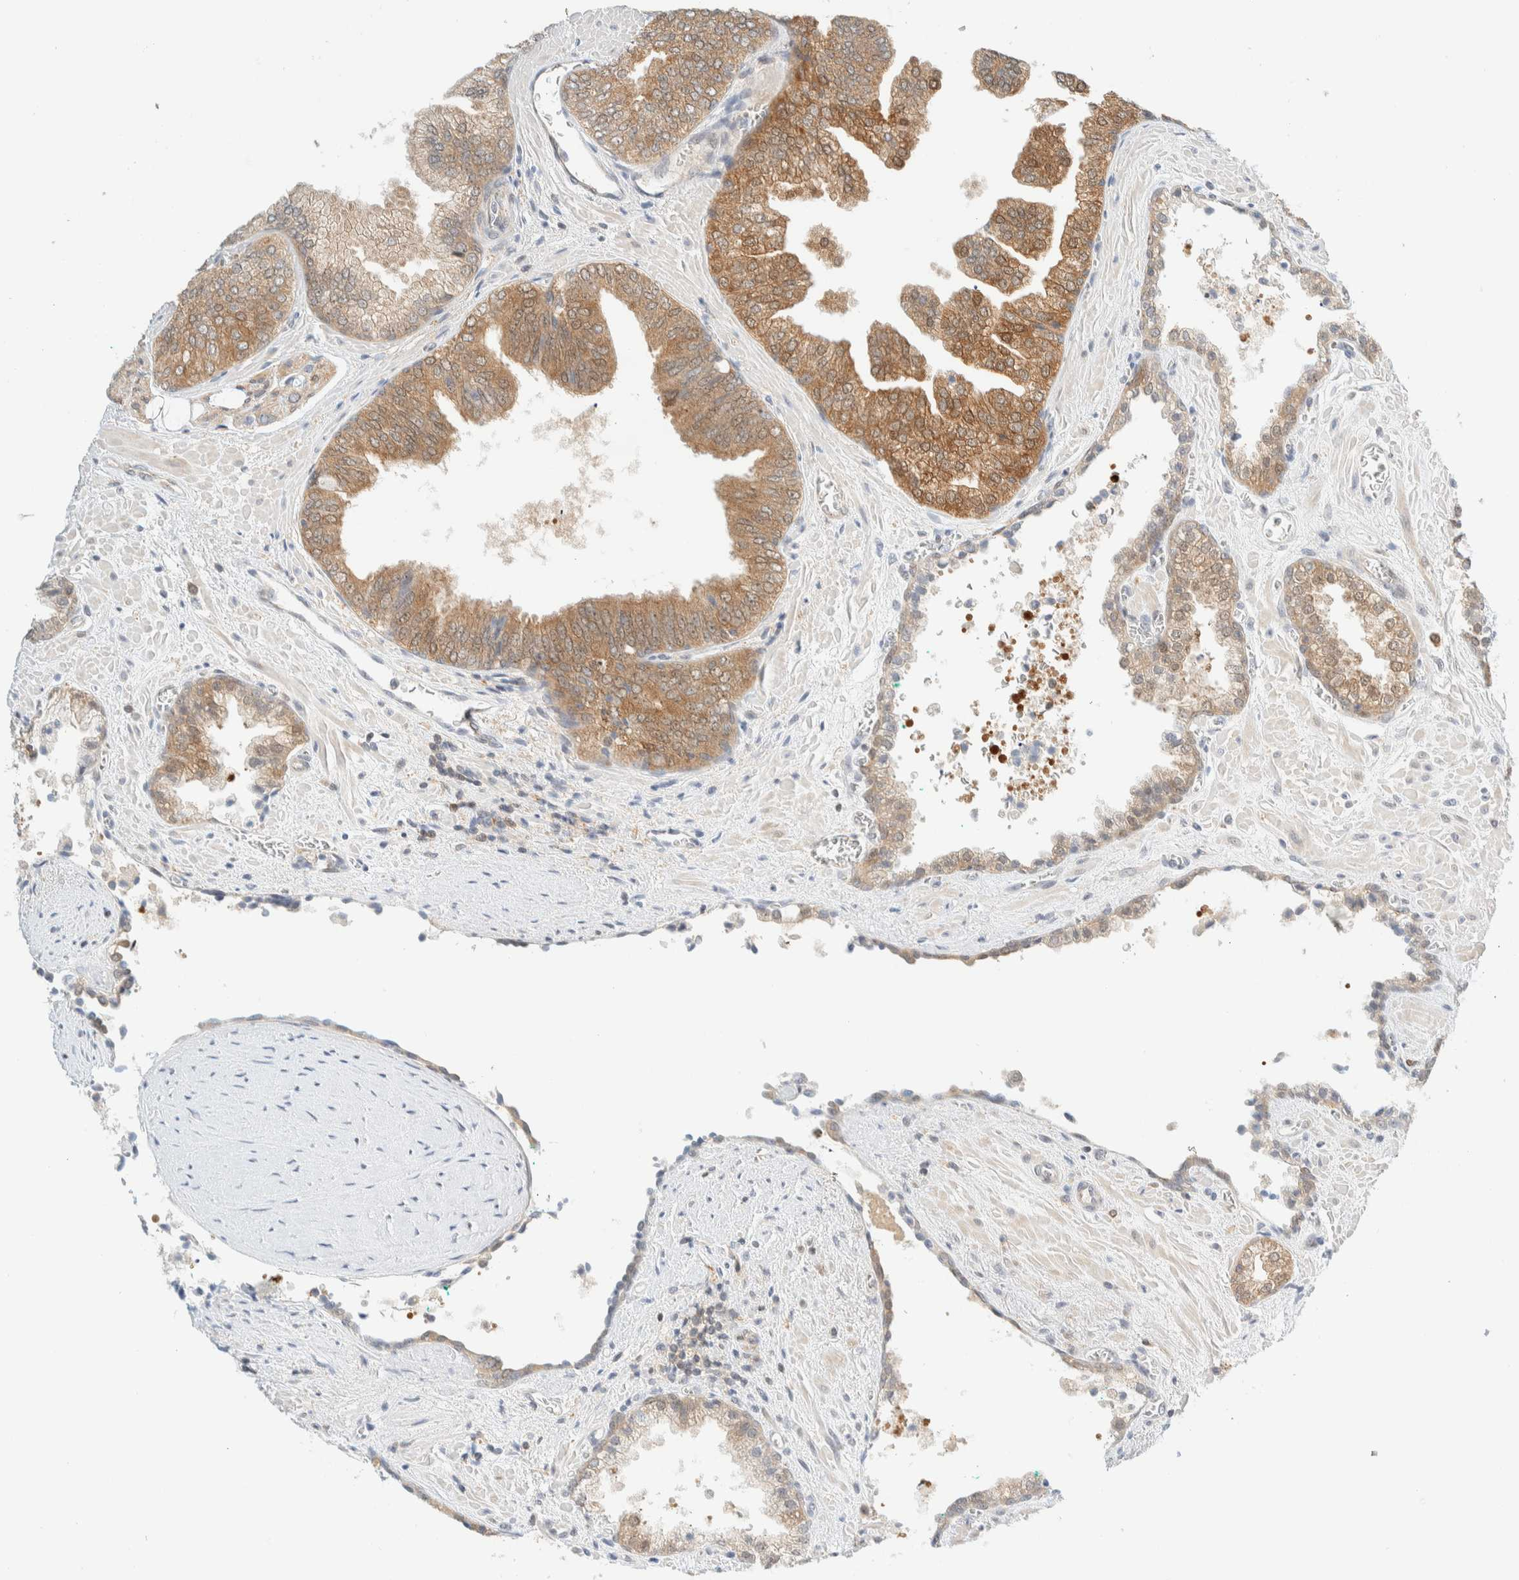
{"staining": {"intensity": "moderate", "quantity": ">75%", "location": "cytoplasmic/membranous"}, "tissue": "prostate cancer", "cell_type": "Tumor cells", "image_type": "cancer", "snomed": [{"axis": "morphology", "description": "Adenocarcinoma, Low grade"}, {"axis": "topography", "description": "Prostate"}], "caption": "Adenocarcinoma (low-grade) (prostate) stained for a protein reveals moderate cytoplasmic/membranous positivity in tumor cells. The protein of interest is shown in brown color, while the nuclei are stained blue.", "gene": "PCYT2", "patient": {"sex": "male", "age": 71}}